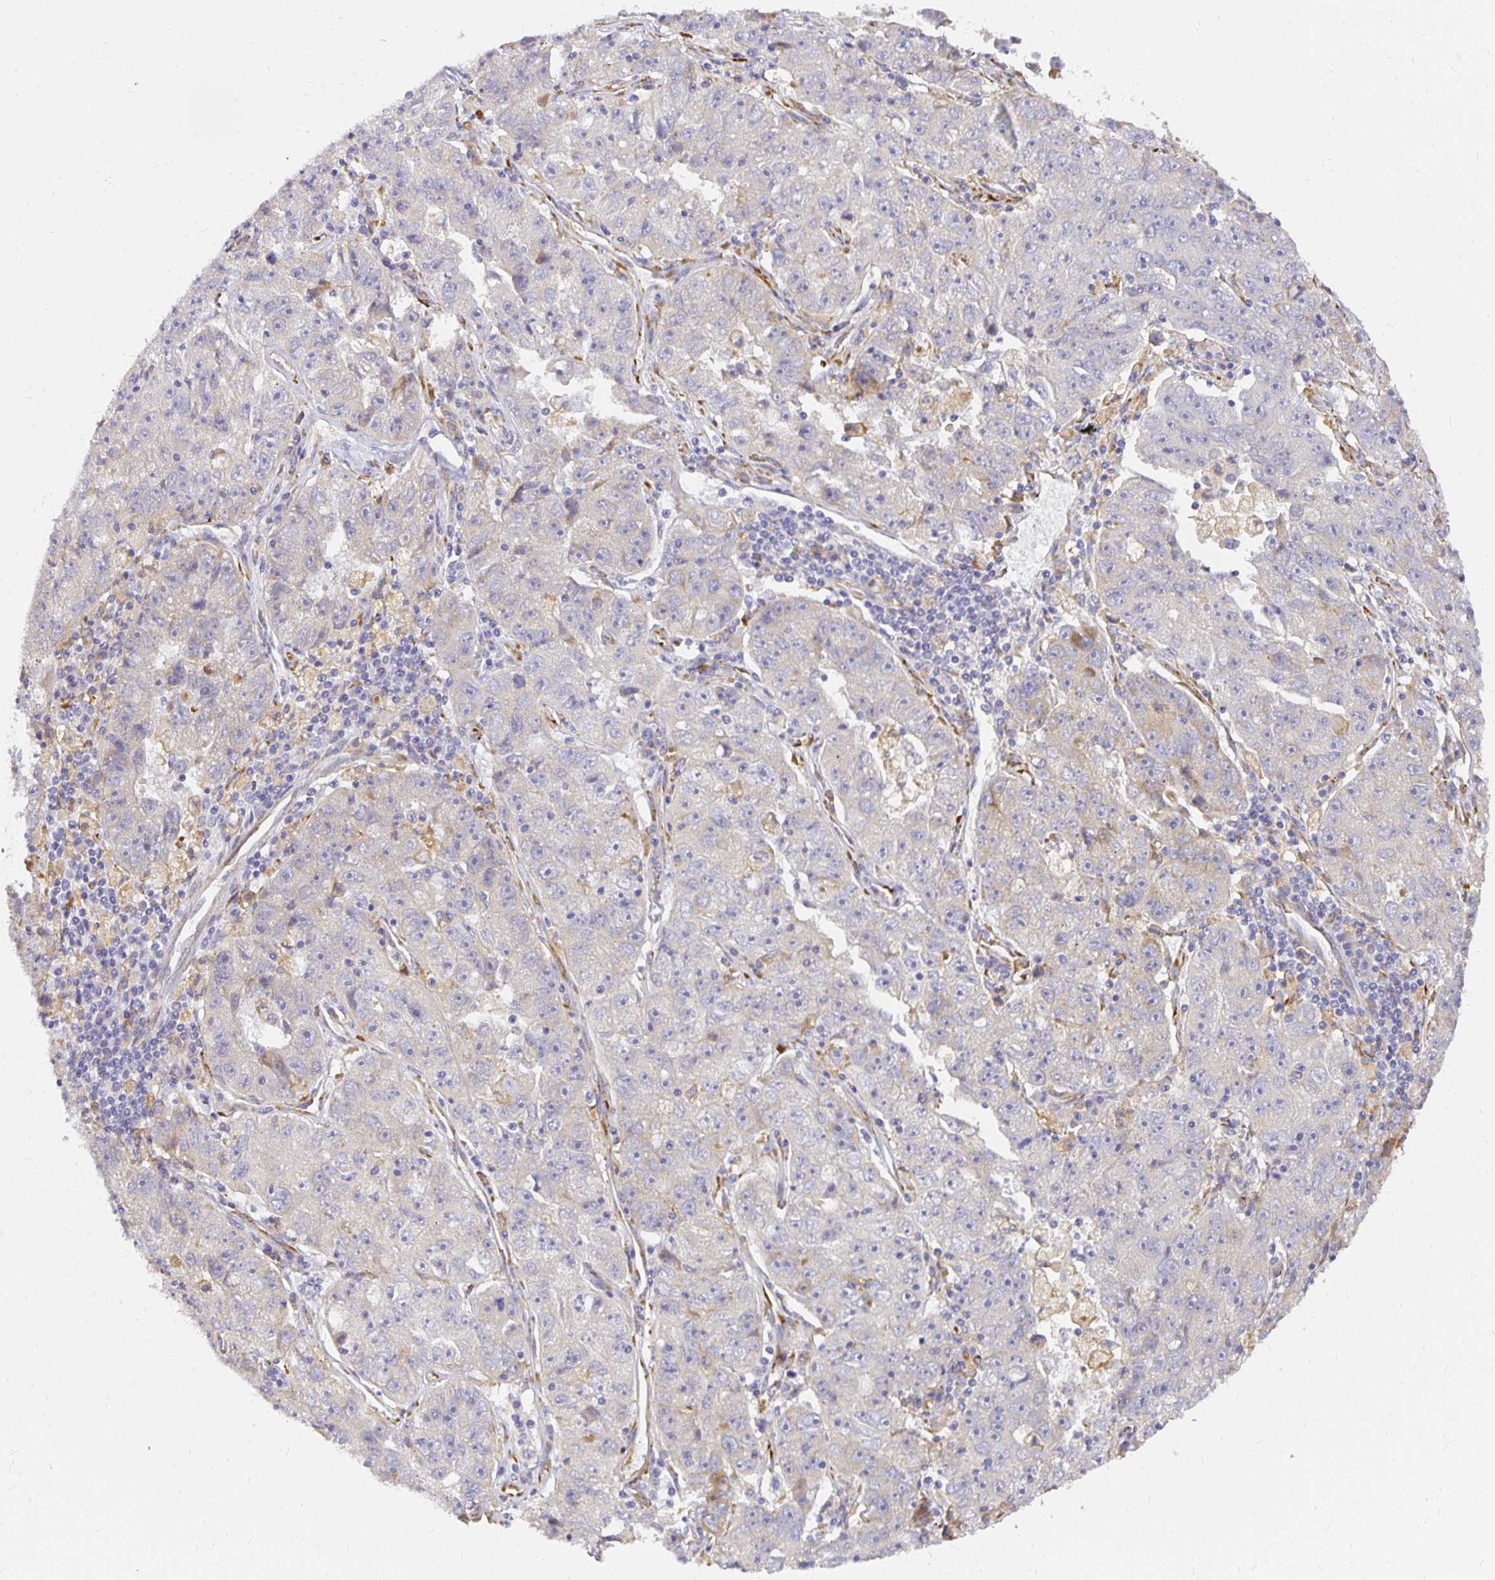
{"staining": {"intensity": "negative", "quantity": "none", "location": "none"}, "tissue": "lung cancer", "cell_type": "Tumor cells", "image_type": "cancer", "snomed": [{"axis": "morphology", "description": "Normal morphology"}, {"axis": "morphology", "description": "Adenocarcinoma, NOS"}, {"axis": "topography", "description": "Lymph node"}, {"axis": "topography", "description": "Lung"}], "caption": "Image shows no significant protein positivity in tumor cells of lung cancer.", "gene": "PLOD1", "patient": {"sex": "female", "age": 57}}